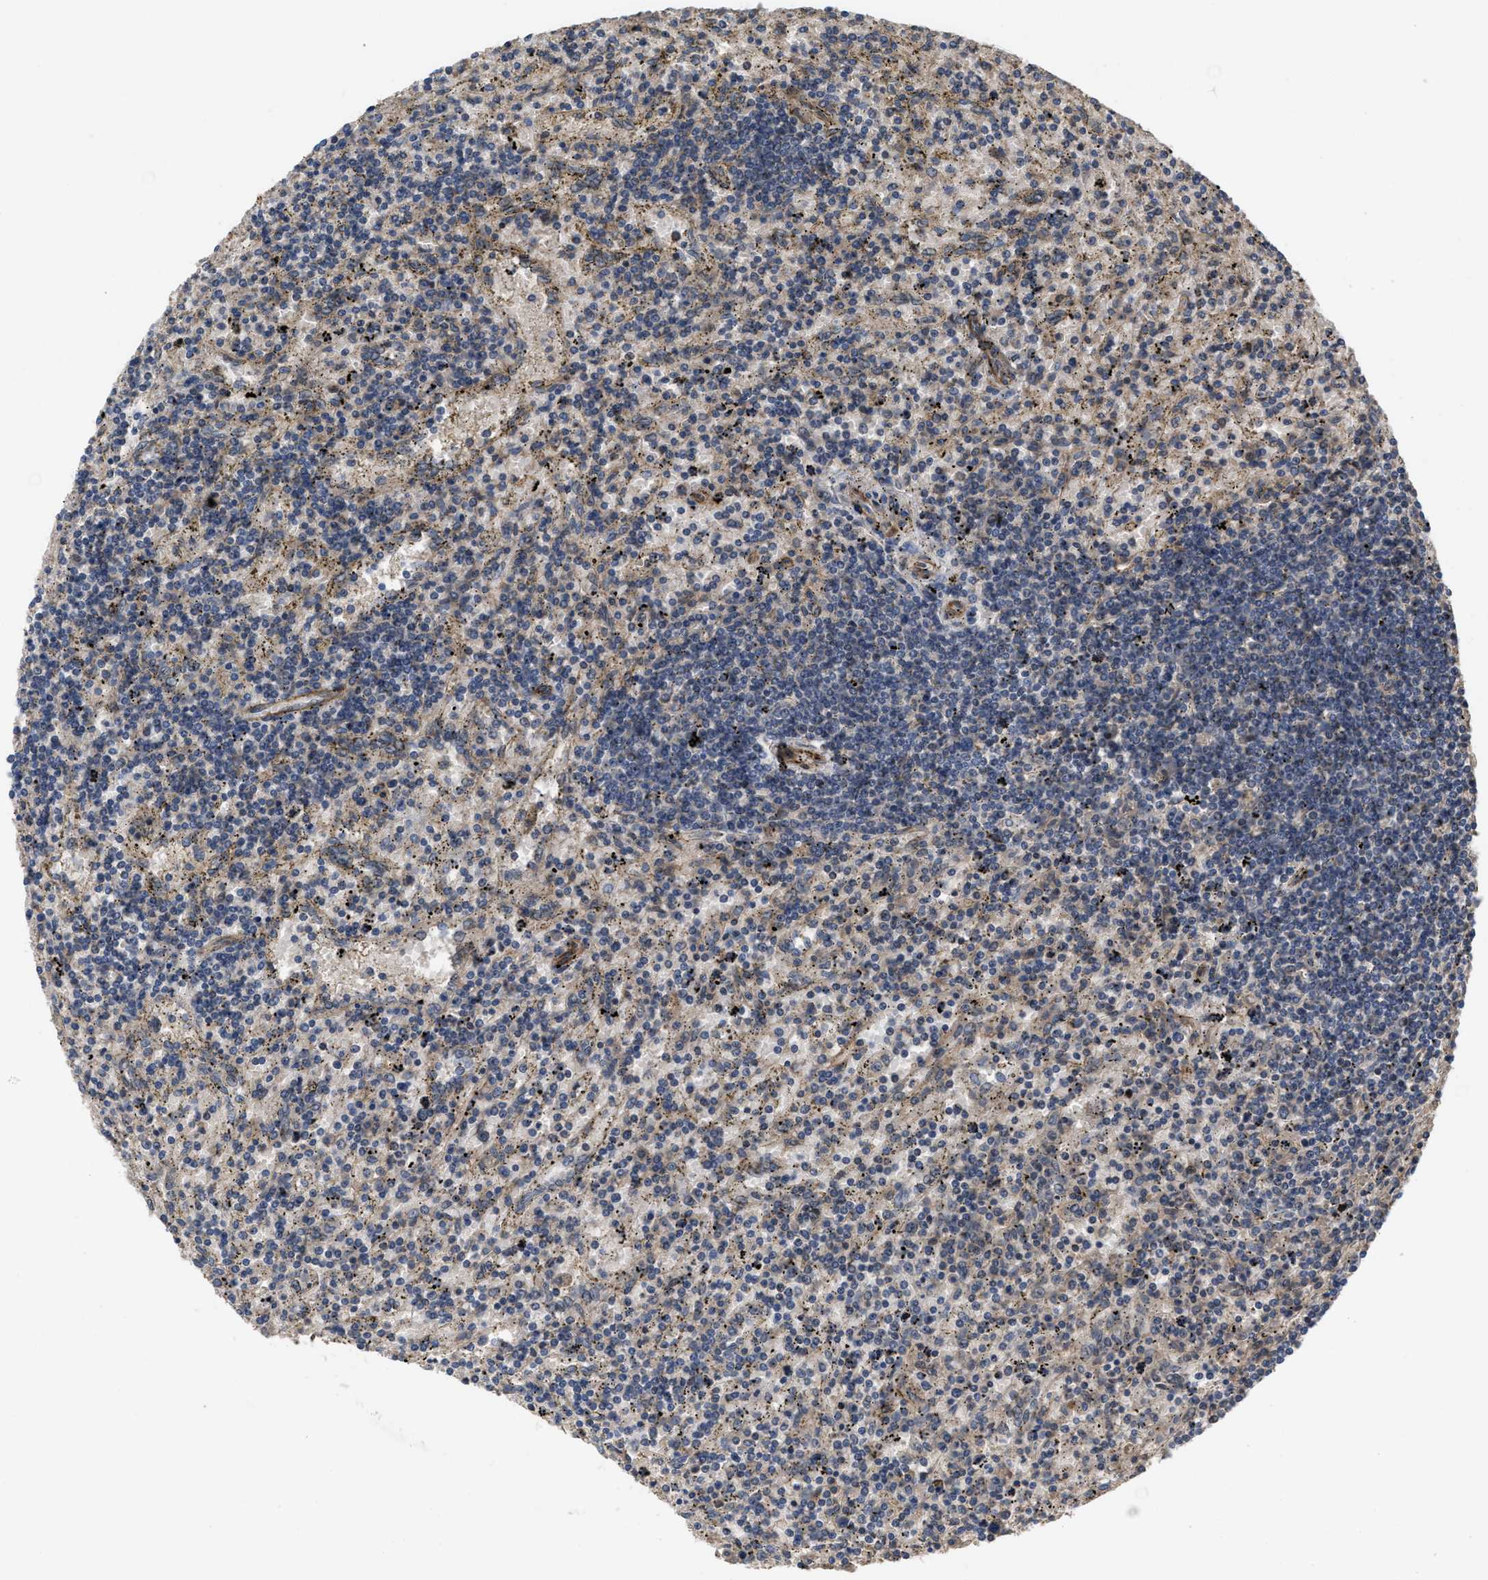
{"staining": {"intensity": "negative", "quantity": "none", "location": "none"}, "tissue": "lymphoma", "cell_type": "Tumor cells", "image_type": "cancer", "snomed": [{"axis": "morphology", "description": "Malignant lymphoma, non-Hodgkin's type, Low grade"}, {"axis": "topography", "description": "Spleen"}], "caption": "Immunohistochemistry histopathology image of human lymphoma stained for a protein (brown), which reveals no staining in tumor cells.", "gene": "UTRN", "patient": {"sex": "male", "age": 76}}